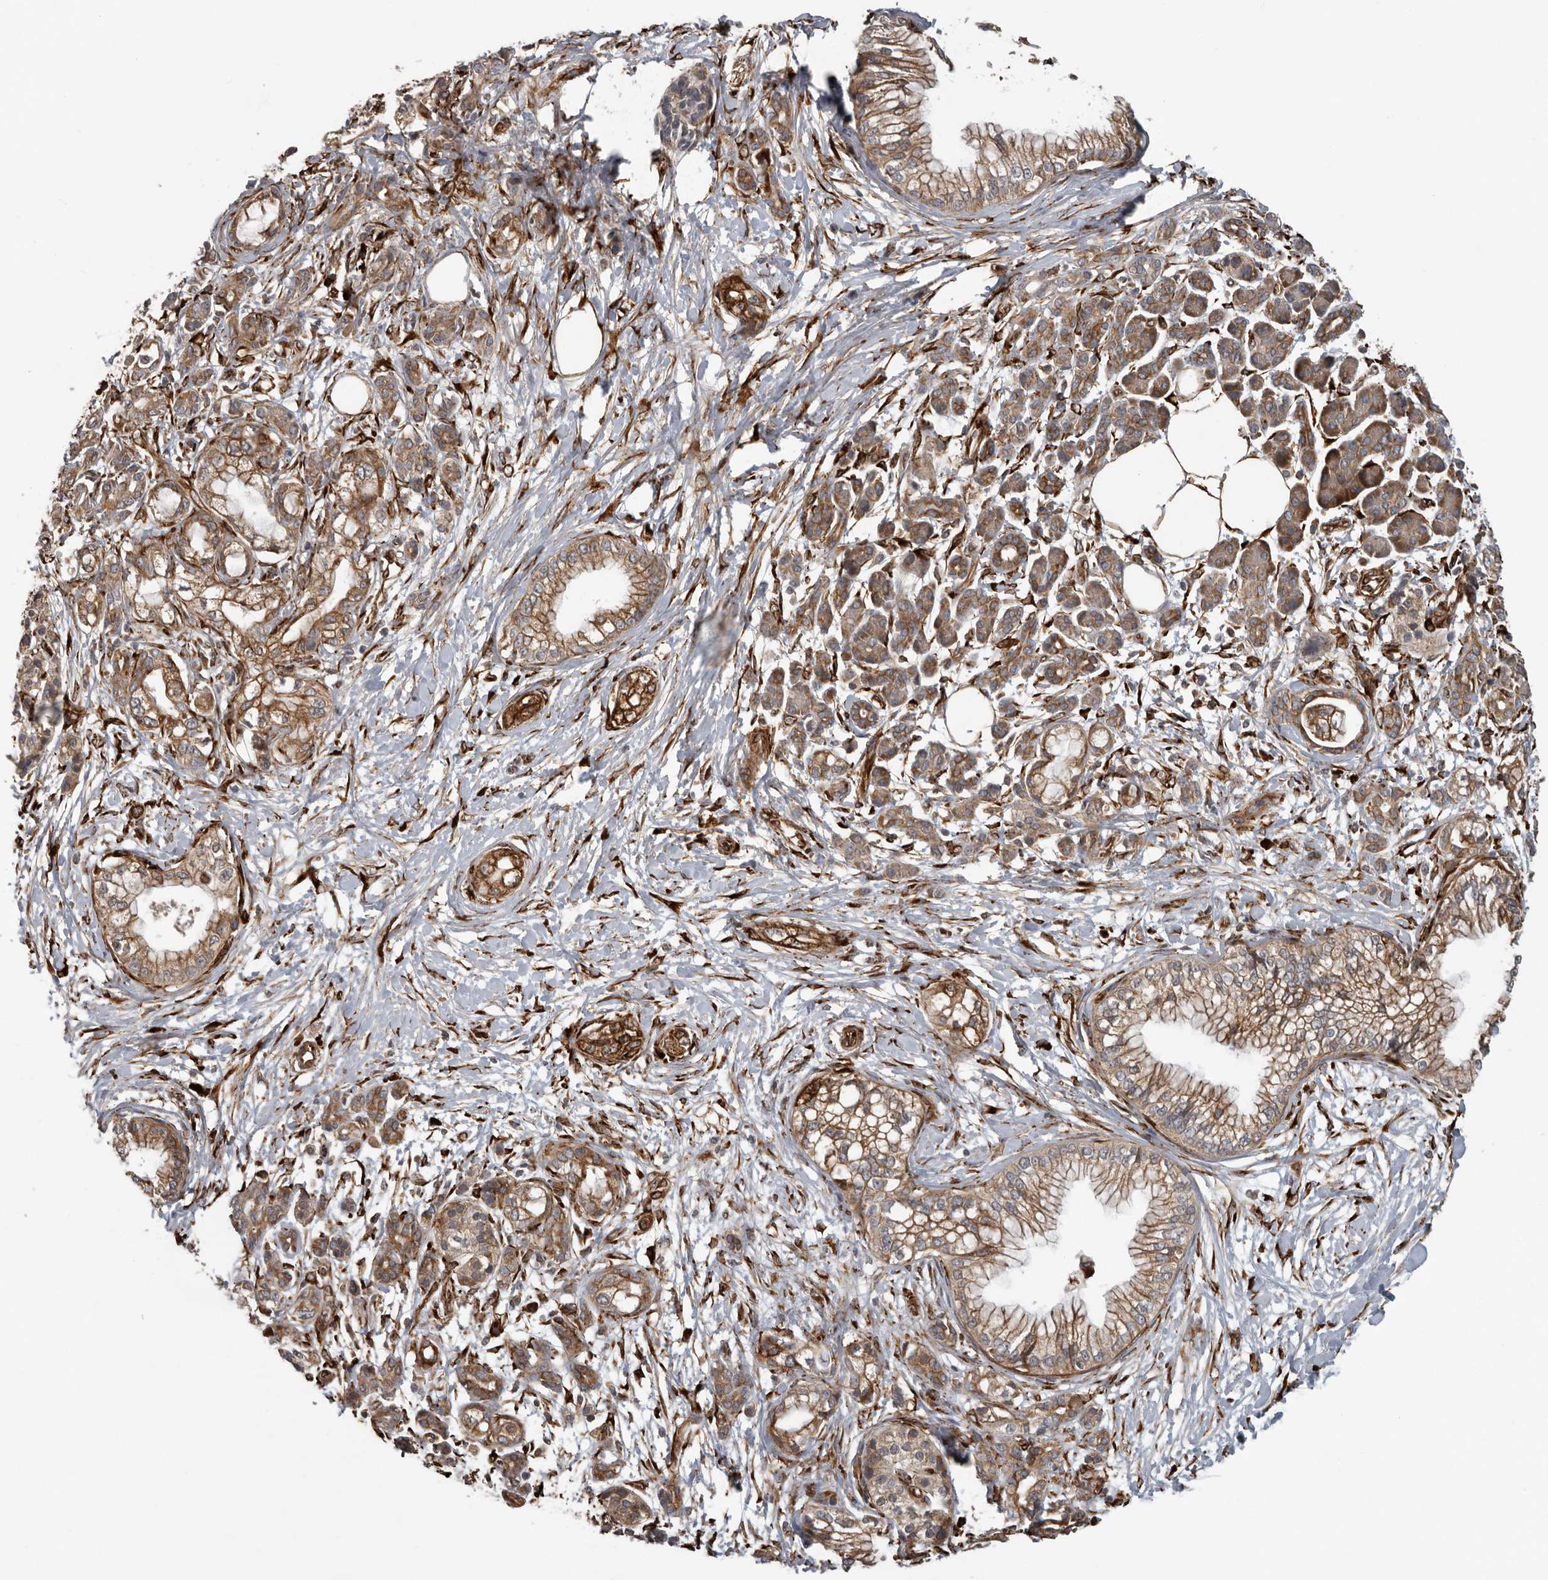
{"staining": {"intensity": "moderate", "quantity": ">75%", "location": "cytoplasmic/membranous"}, "tissue": "pancreatic cancer", "cell_type": "Tumor cells", "image_type": "cancer", "snomed": [{"axis": "morphology", "description": "Adenocarcinoma, NOS"}, {"axis": "topography", "description": "Pancreas"}], "caption": "Tumor cells show medium levels of moderate cytoplasmic/membranous staining in approximately >75% of cells in human pancreatic cancer (adenocarcinoma).", "gene": "CEP350", "patient": {"sex": "male", "age": 68}}